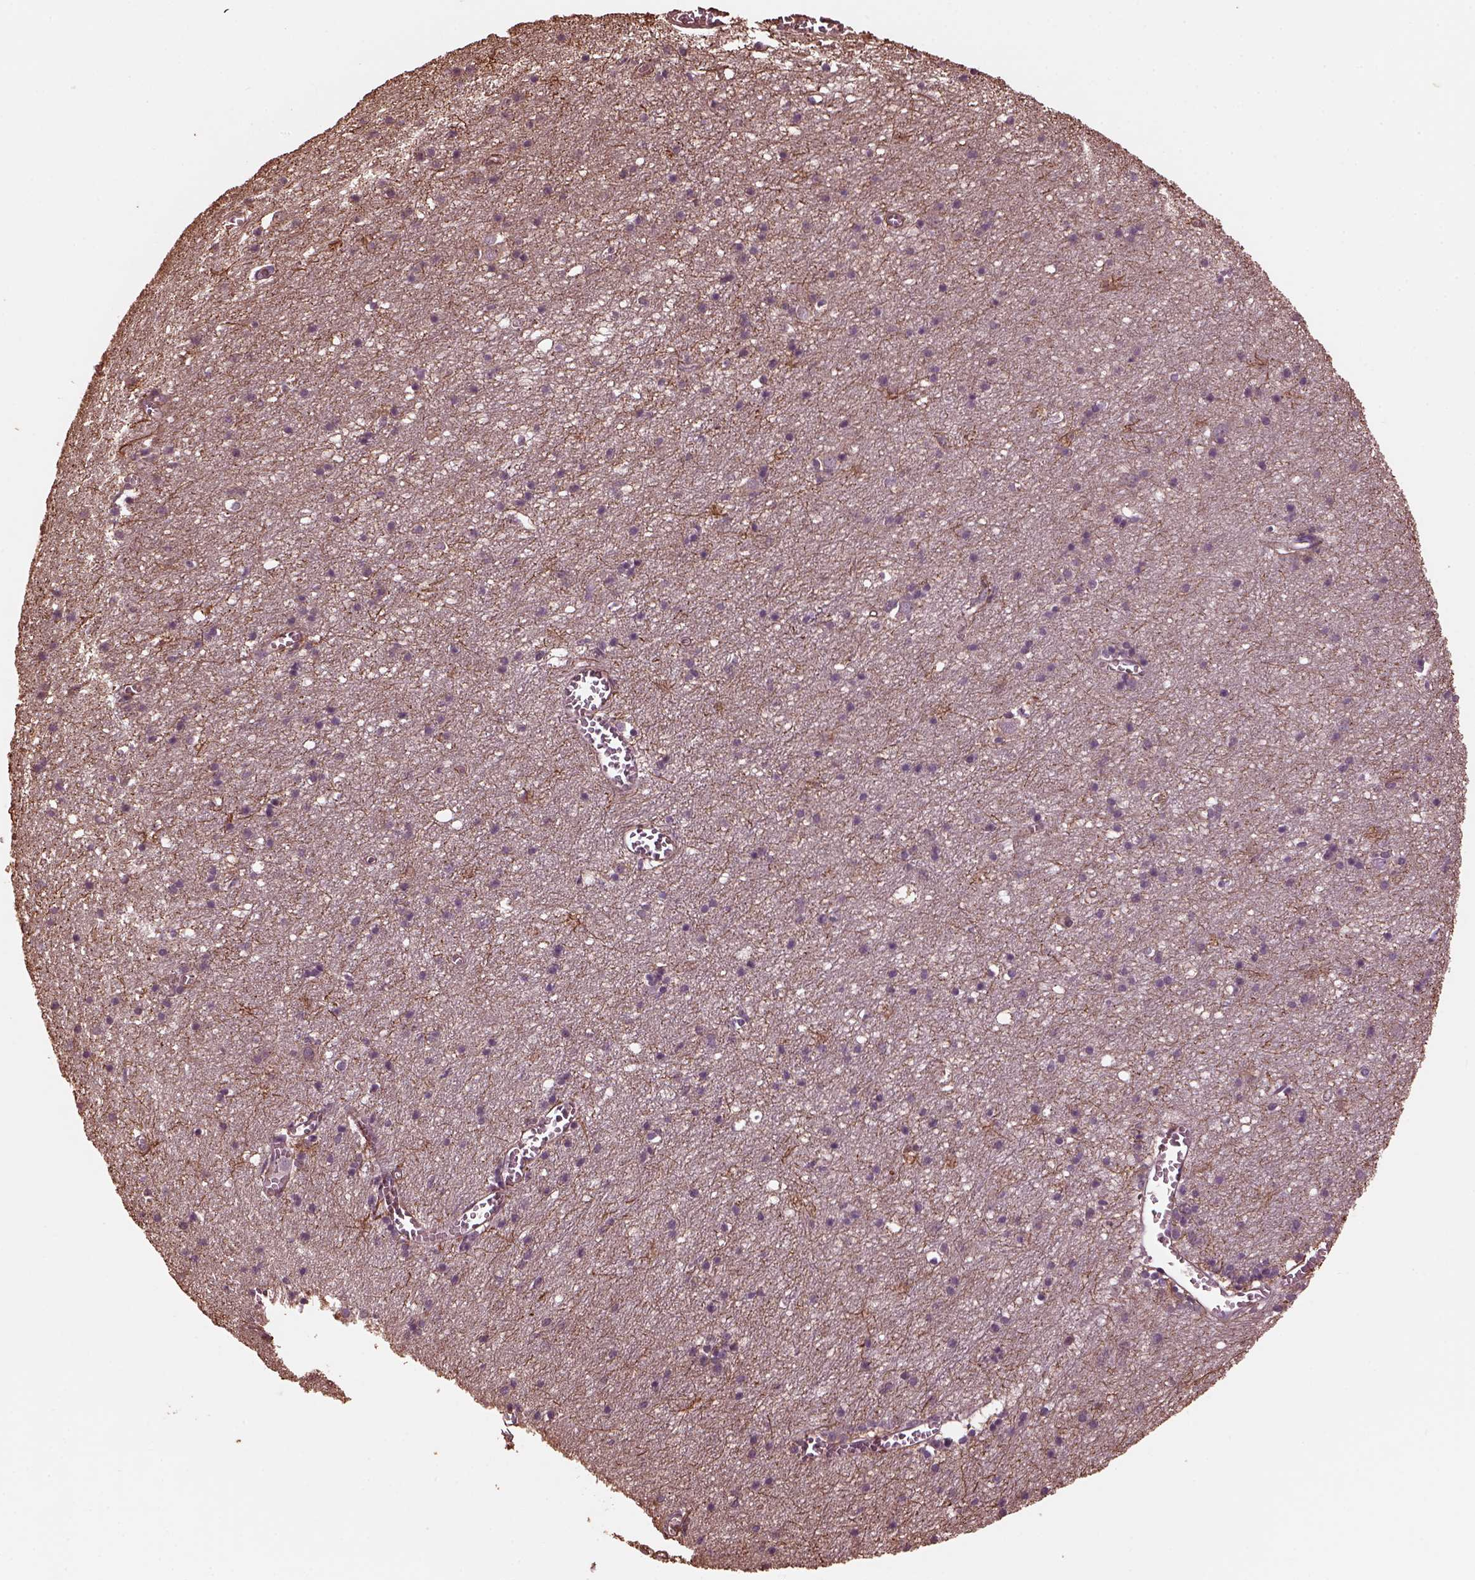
{"staining": {"intensity": "negative", "quantity": "none", "location": "none"}, "tissue": "cerebral cortex", "cell_type": "Endothelial cells", "image_type": "normal", "snomed": [{"axis": "morphology", "description": "Normal tissue, NOS"}, {"axis": "topography", "description": "Cerebral cortex"}], "caption": "DAB immunohistochemical staining of normal human cerebral cortex reveals no significant staining in endothelial cells.", "gene": "GTPBP1", "patient": {"sex": "male", "age": 70}}